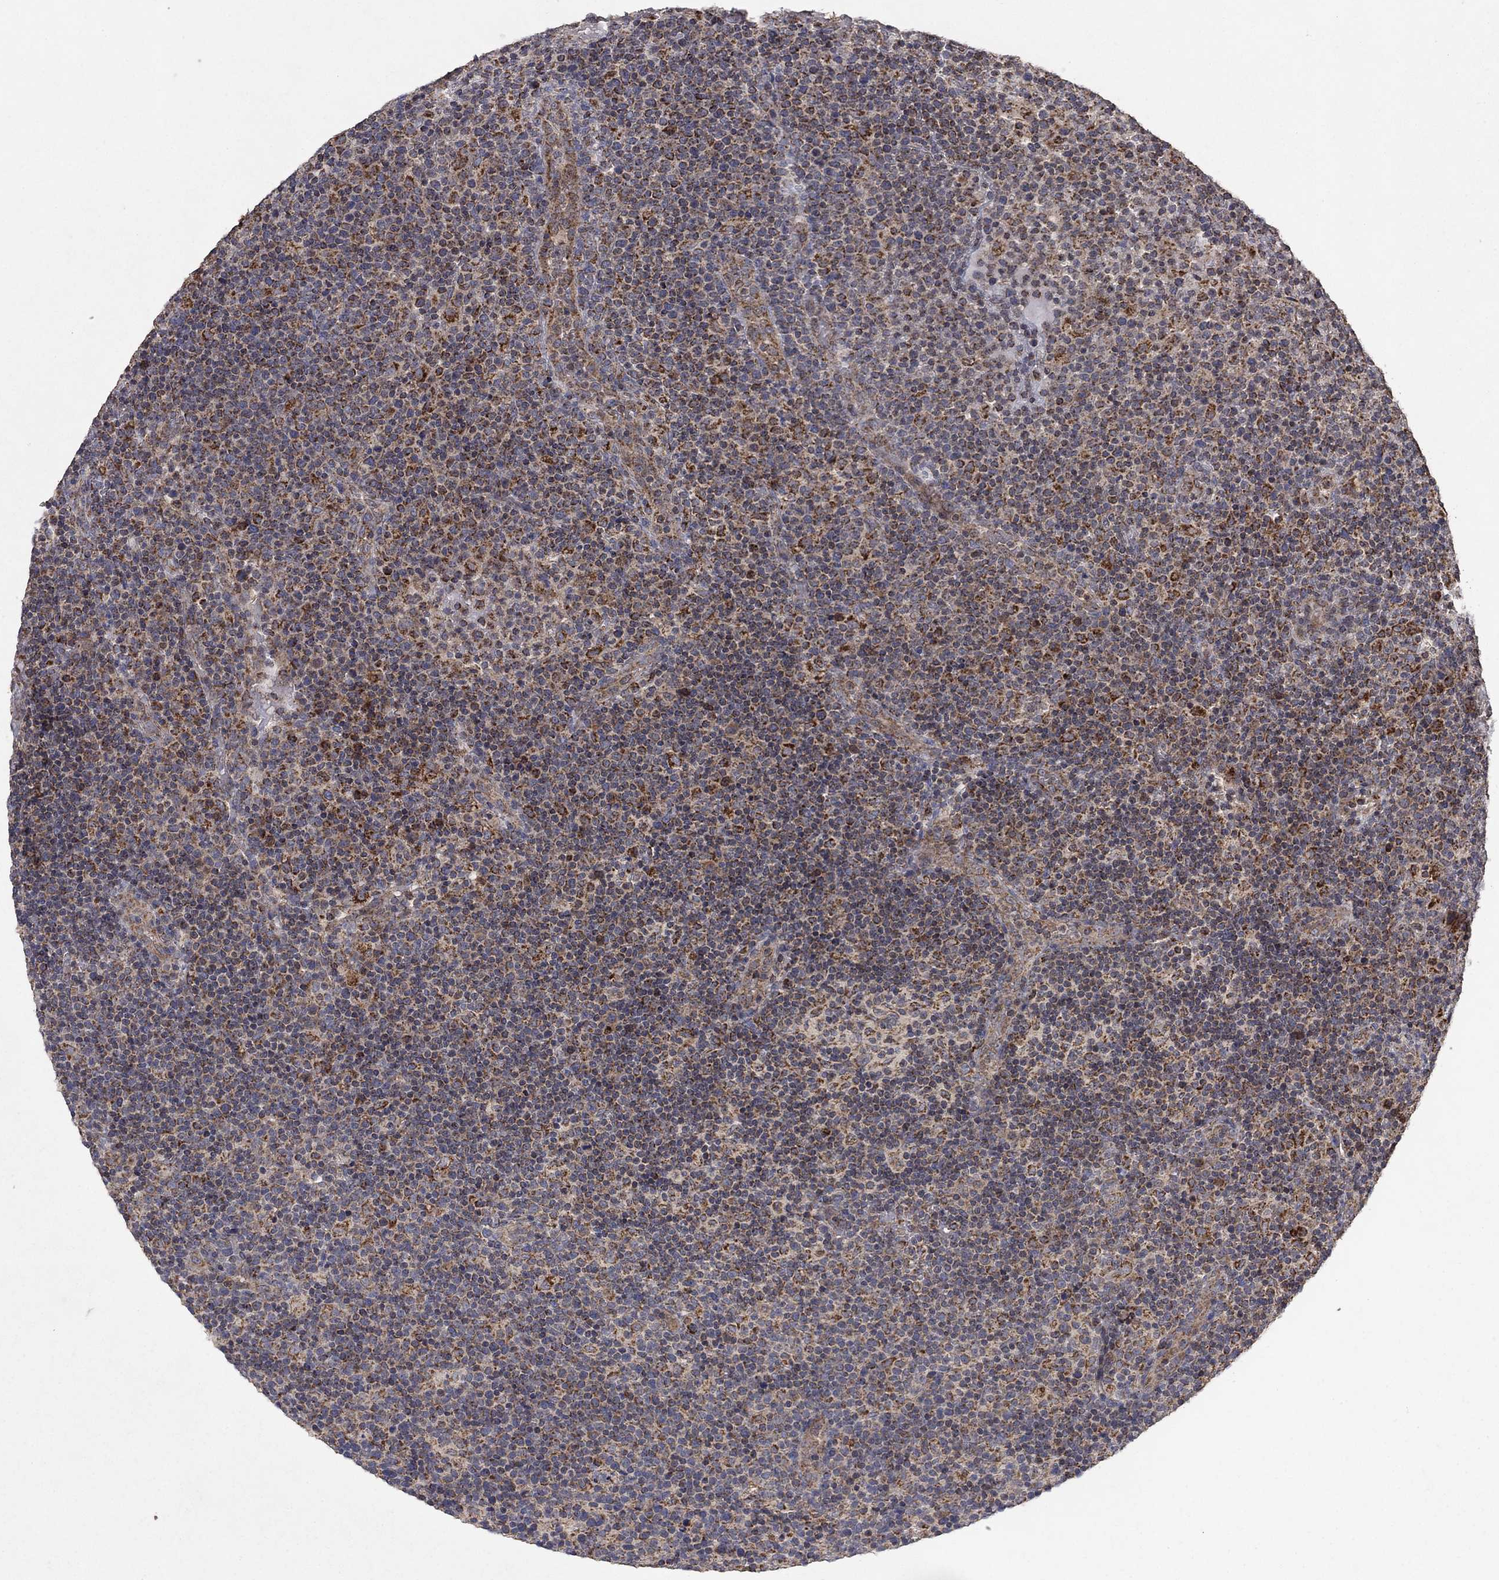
{"staining": {"intensity": "strong", "quantity": "<25%", "location": "cytoplasmic/membranous"}, "tissue": "lymphoma", "cell_type": "Tumor cells", "image_type": "cancer", "snomed": [{"axis": "morphology", "description": "Malignant lymphoma, non-Hodgkin's type, High grade"}, {"axis": "topography", "description": "Lymph node"}], "caption": "Malignant lymphoma, non-Hodgkin's type (high-grade) tissue demonstrates strong cytoplasmic/membranous expression in about <25% of tumor cells", "gene": "DPH1", "patient": {"sex": "male", "age": 61}}